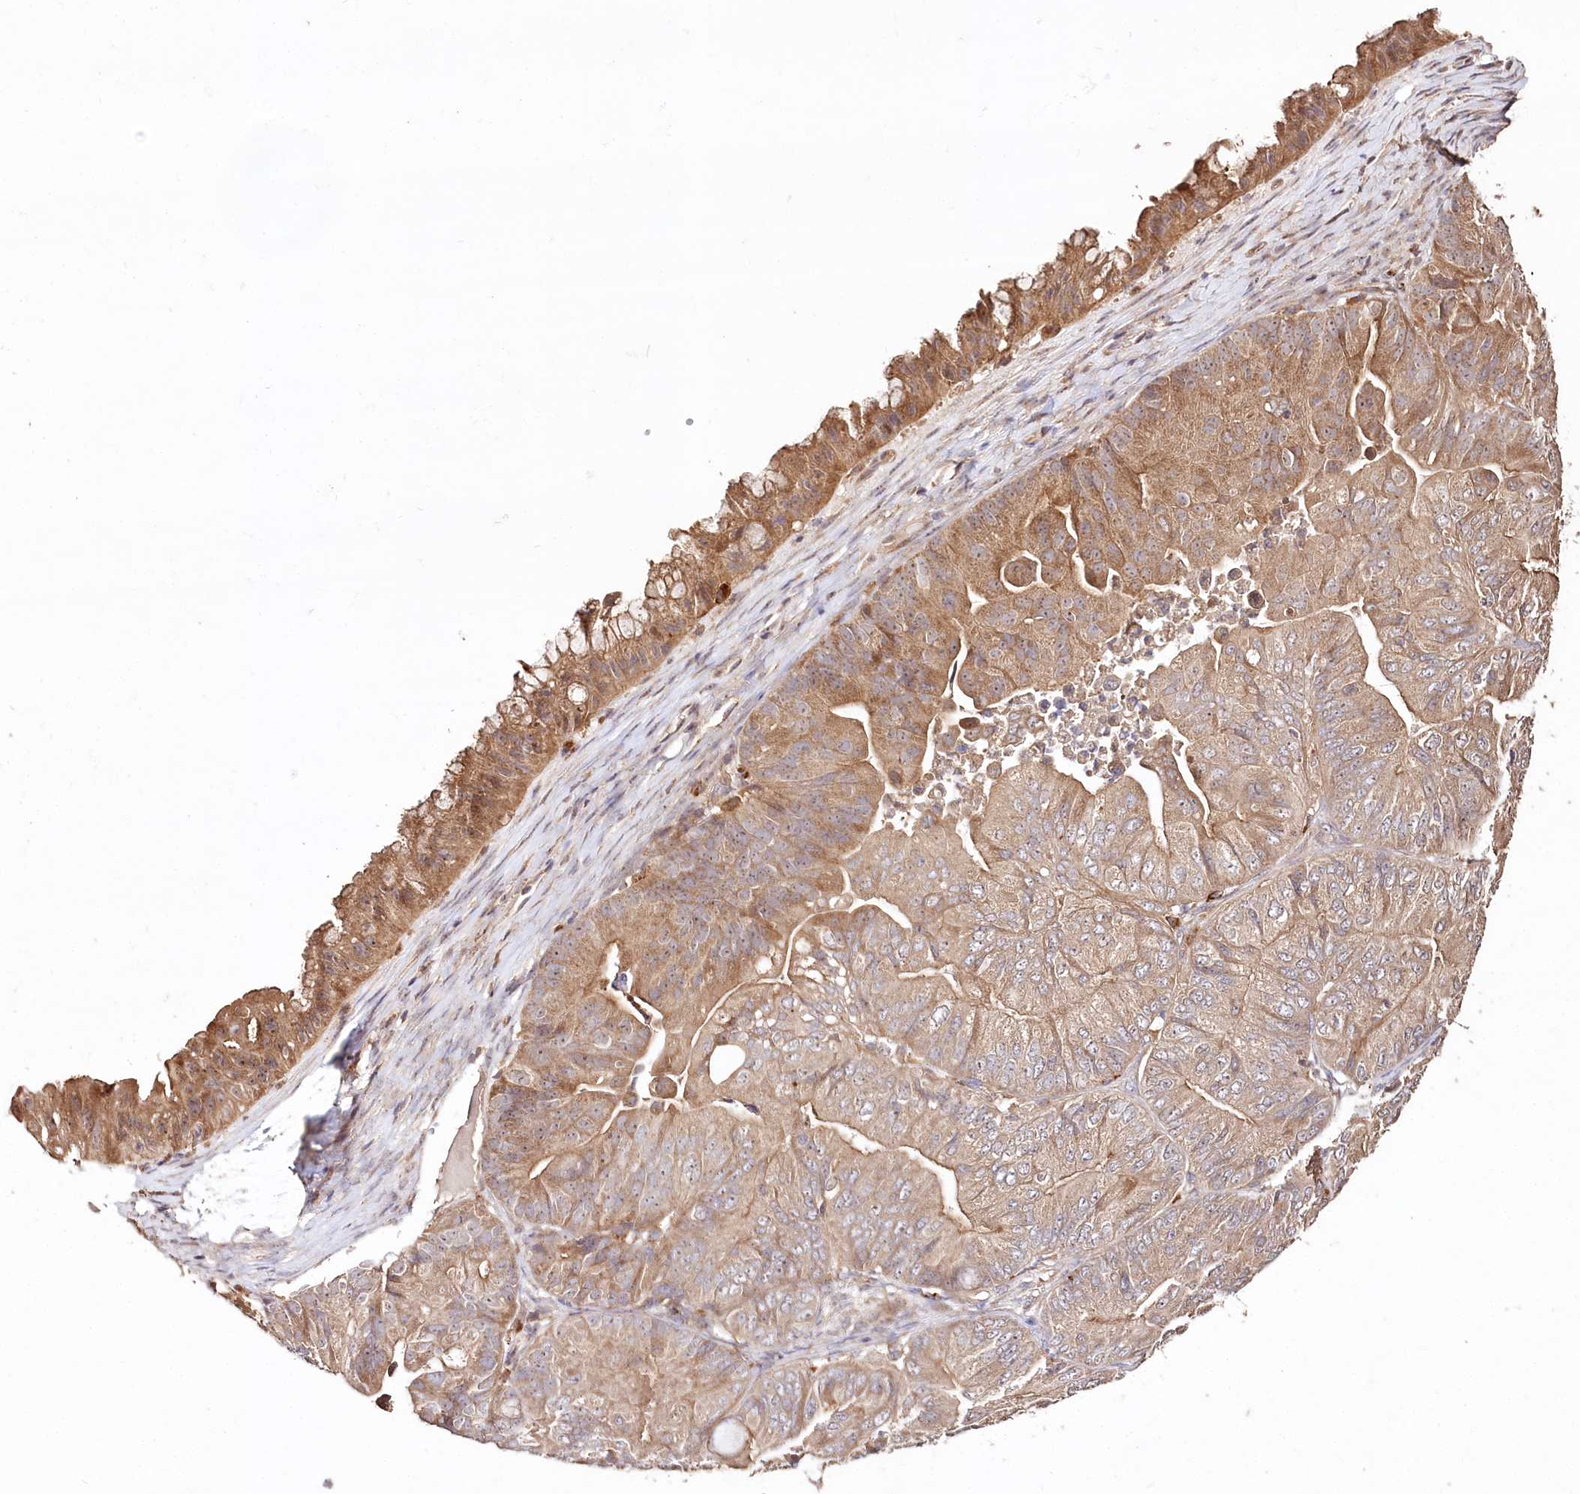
{"staining": {"intensity": "moderate", "quantity": ">75%", "location": "cytoplasmic/membranous"}, "tissue": "ovarian cancer", "cell_type": "Tumor cells", "image_type": "cancer", "snomed": [{"axis": "morphology", "description": "Cystadenocarcinoma, mucinous, NOS"}, {"axis": "topography", "description": "Ovary"}], "caption": "High-power microscopy captured an immunohistochemistry micrograph of ovarian cancer (mucinous cystadenocarcinoma), revealing moderate cytoplasmic/membranous positivity in approximately >75% of tumor cells. (Stains: DAB (3,3'-diaminobenzidine) in brown, nuclei in blue, Microscopy: brightfield microscopy at high magnification).", "gene": "DMXL1", "patient": {"sex": "female", "age": 61}}